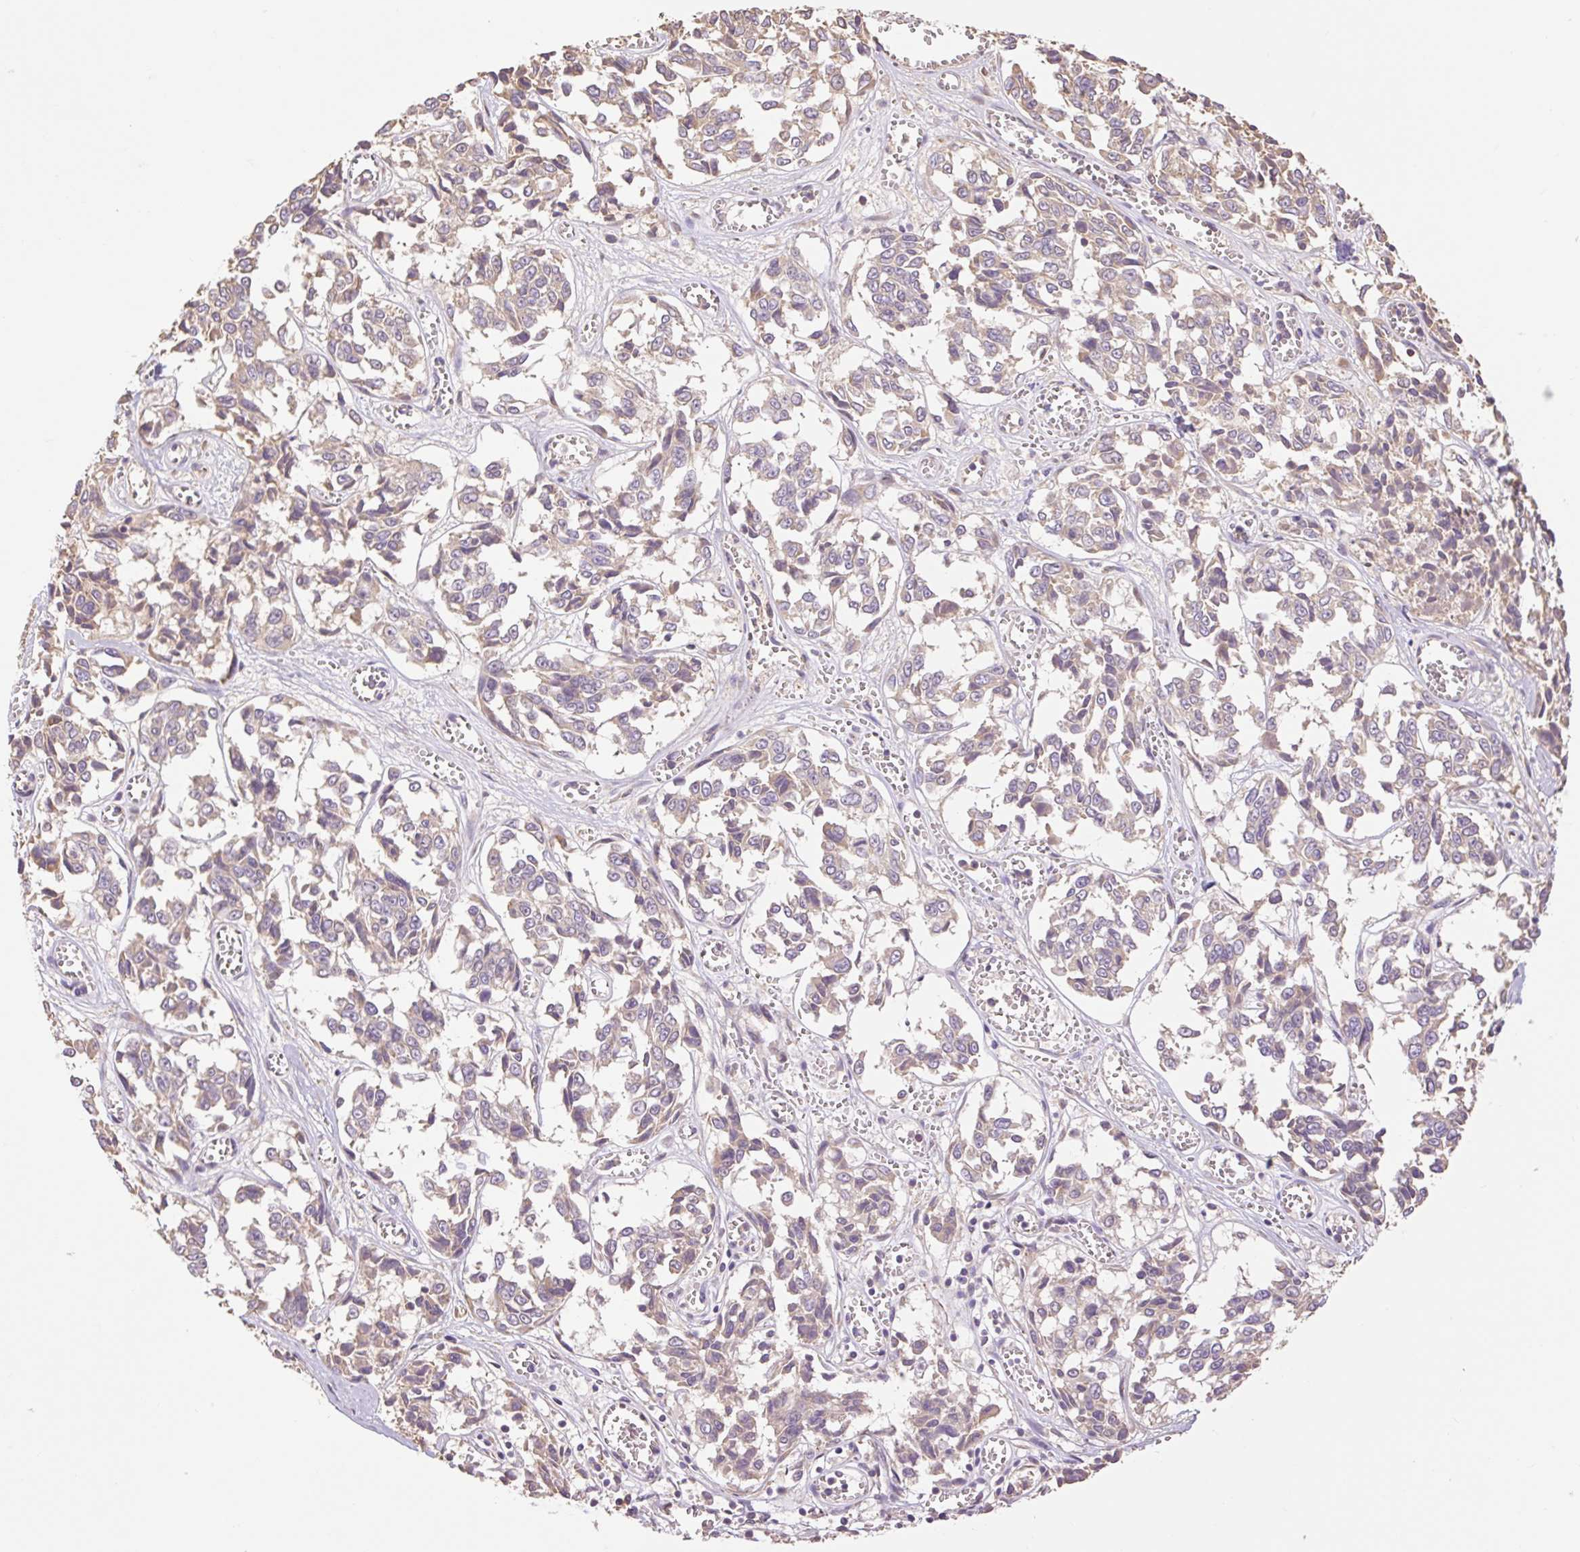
{"staining": {"intensity": "weak", "quantity": "25%-75%", "location": "cytoplasmic/membranous"}, "tissue": "melanoma", "cell_type": "Tumor cells", "image_type": "cancer", "snomed": [{"axis": "morphology", "description": "Malignant melanoma, NOS"}, {"axis": "topography", "description": "Skin"}], "caption": "IHC (DAB (3,3'-diaminobenzidine)) staining of human melanoma demonstrates weak cytoplasmic/membranous protein positivity in approximately 25%-75% of tumor cells.", "gene": "DESI1", "patient": {"sex": "female", "age": 64}}